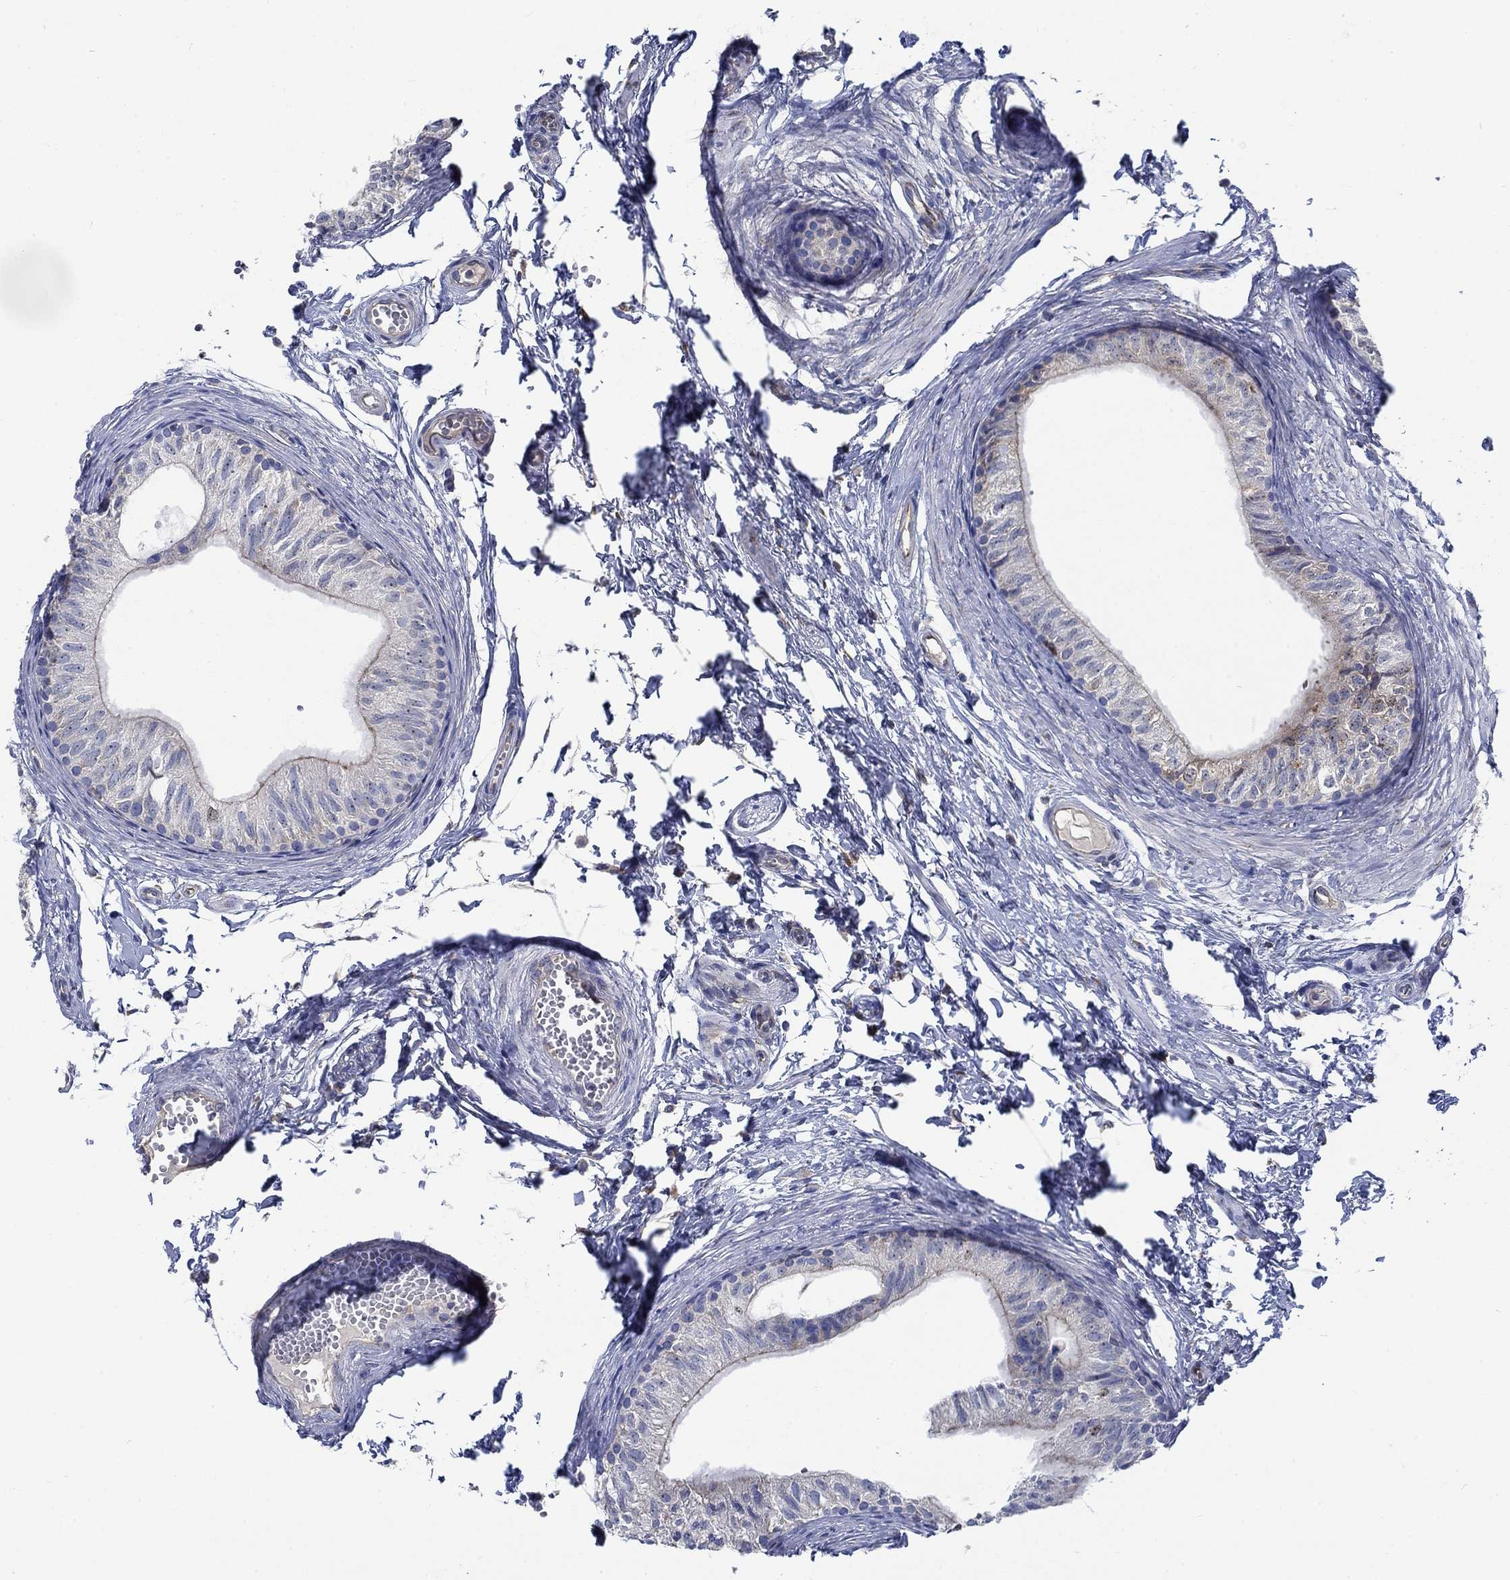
{"staining": {"intensity": "moderate", "quantity": "25%-75%", "location": "cytoplasmic/membranous"}, "tissue": "epididymis", "cell_type": "Glandular cells", "image_type": "normal", "snomed": [{"axis": "morphology", "description": "Normal tissue, NOS"}, {"axis": "topography", "description": "Epididymis"}], "caption": "Immunohistochemistry (IHC) histopathology image of unremarkable human epididymis stained for a protein (brown), which demonstrates medium levels of moderate cytoplasmic/membranous expression in about 25%-75% of glandular cells.", "gene": "MMP24", "patient": {"sex": "male", "age": 22}}